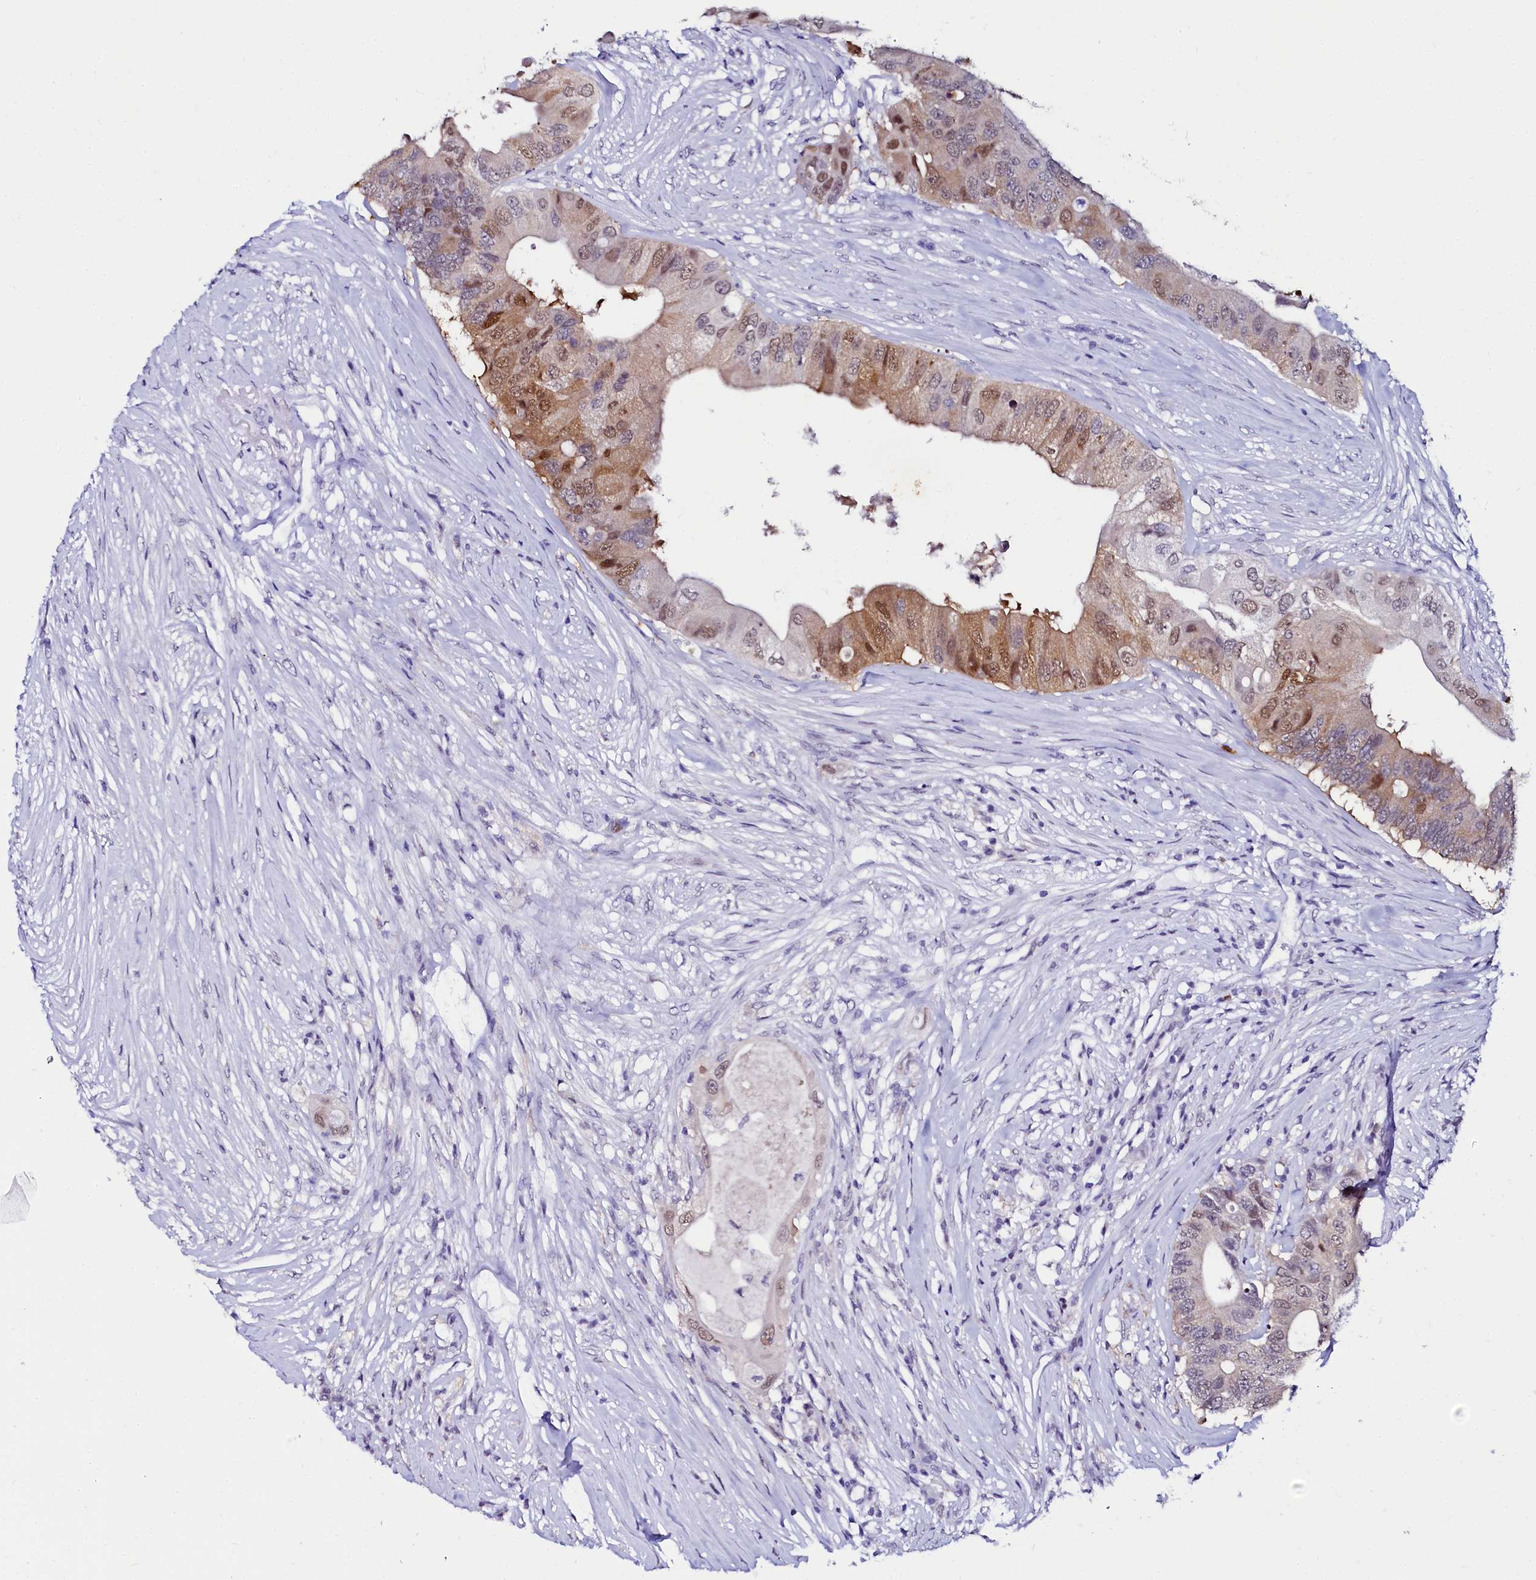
{"staining": {"intensity": "moderate", "quantity": "25%-75%", "location": "cytoplasmic/membranous,nuclear"}, "tissue": "colorectal cancer", "cell_type": "Tumor cells", "image_type": "cancer", "snomed": [{"axis": "morphology", "description": "Adenocarcinoma, NOS"}, {"axis": "topography", "description": "Colon"}], "caption": "DAB (3,3'-diaminobenzidine) immunohistochemical staining of human adenocarcinoma (colorectal) demonstrates moderate cytoplasmic/membranous and nuclear protein positivity in approximately 25%-75% of tumor cells. (IHC, brightfield microscopy, high magnification).", "gene": "SORD", "patient": {"sex": "male", "age": 71}}